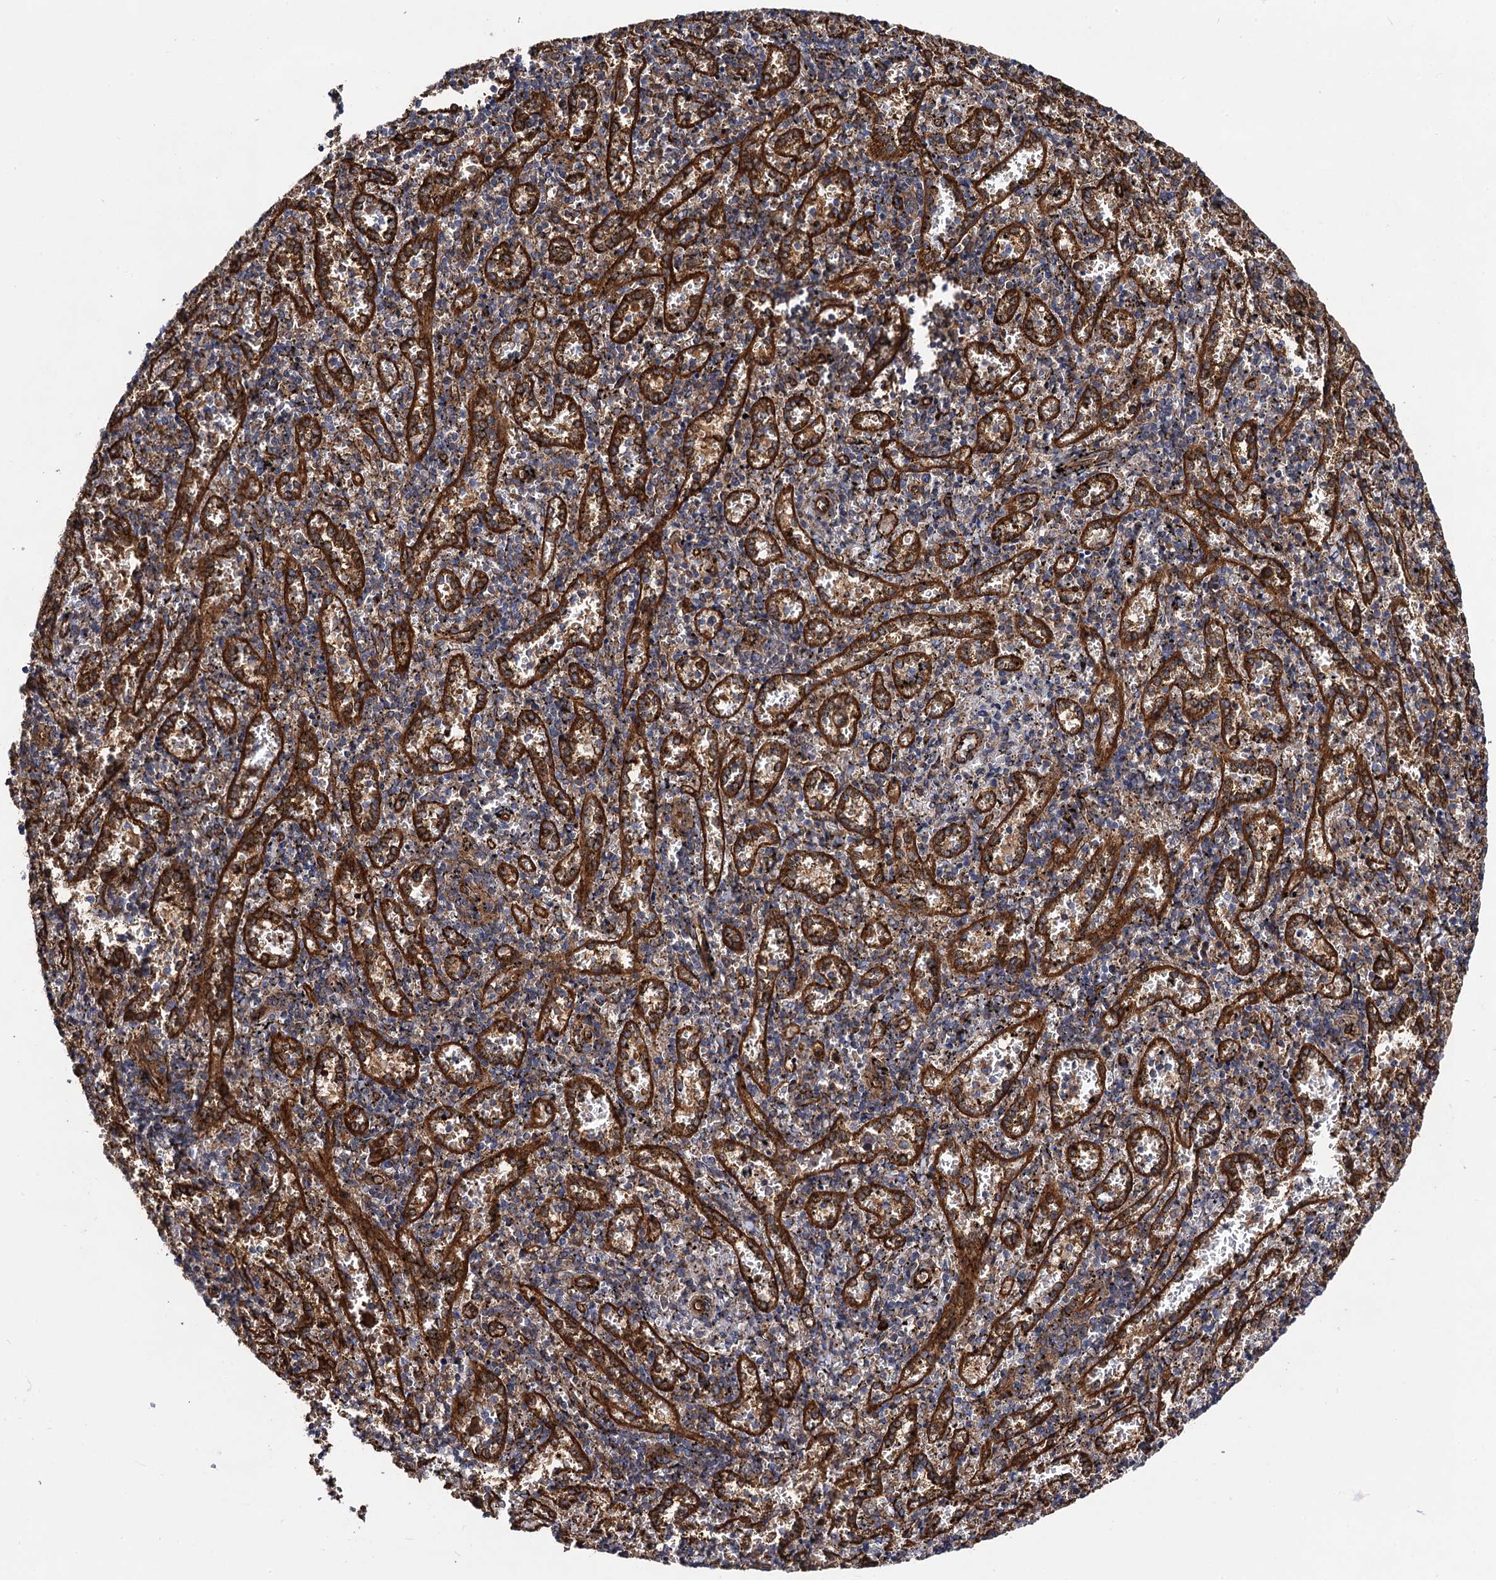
{"staining": {"intensity": "weak", "quantity": "<25%", "location": "cytoplasmic/membranous"}, "tissue": "spleen", "cell_type": "Cells in red pulp", "image_type": "normal", "snomed": [{"axis": "morphology", "description": "Normal tissue, NOS"}, {"axis": "topography", "description": "Spleen"}], "caption": "This is a histopathology image of immunohistochemistry staining of unremarkable spleen, which shows no expression in cells in red pulp. Nuclei are stained in blue.", "gene": "CIP2A", "patient": {"sex": "male", "age": 11}}